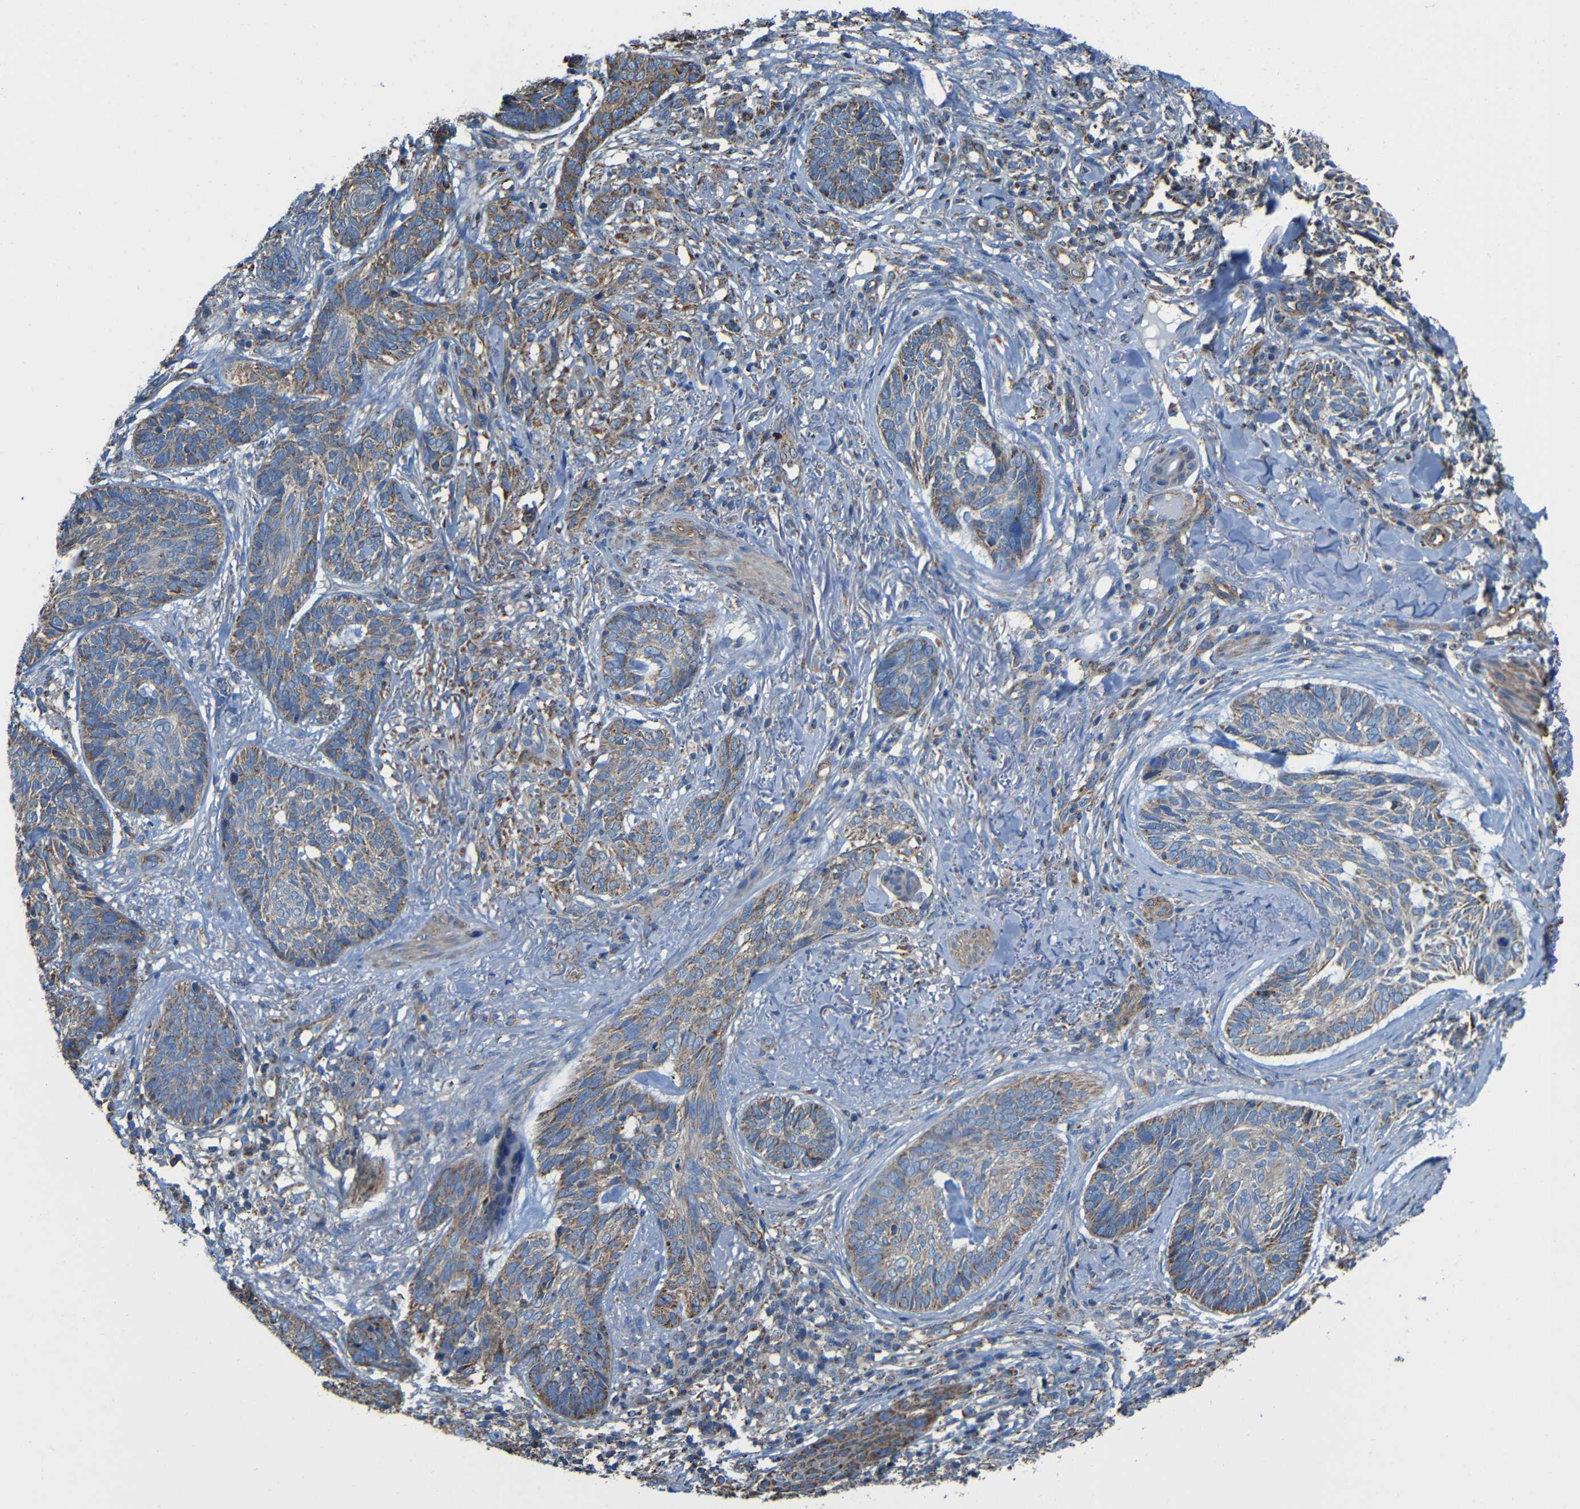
{"staining": {"intensity": "moderate", "quantity": ">75%", "location": "cytoplasmic/membranous"}, "tissue": "skin cancer", "cell_type": "Tumor cells", "image_type": "cancer", "snomed": [{"axis": "morphology", "description": "Basal cell carcinoma"}, {"axis": "topography", "description": "Skin"}], "caption": "Skin cancer (basal cell carcinoma) stained with a protein marker shows moderate staining in tumor cells.", "gene": "INTS6L", "patient": {"sex": "male", "age": 43}}